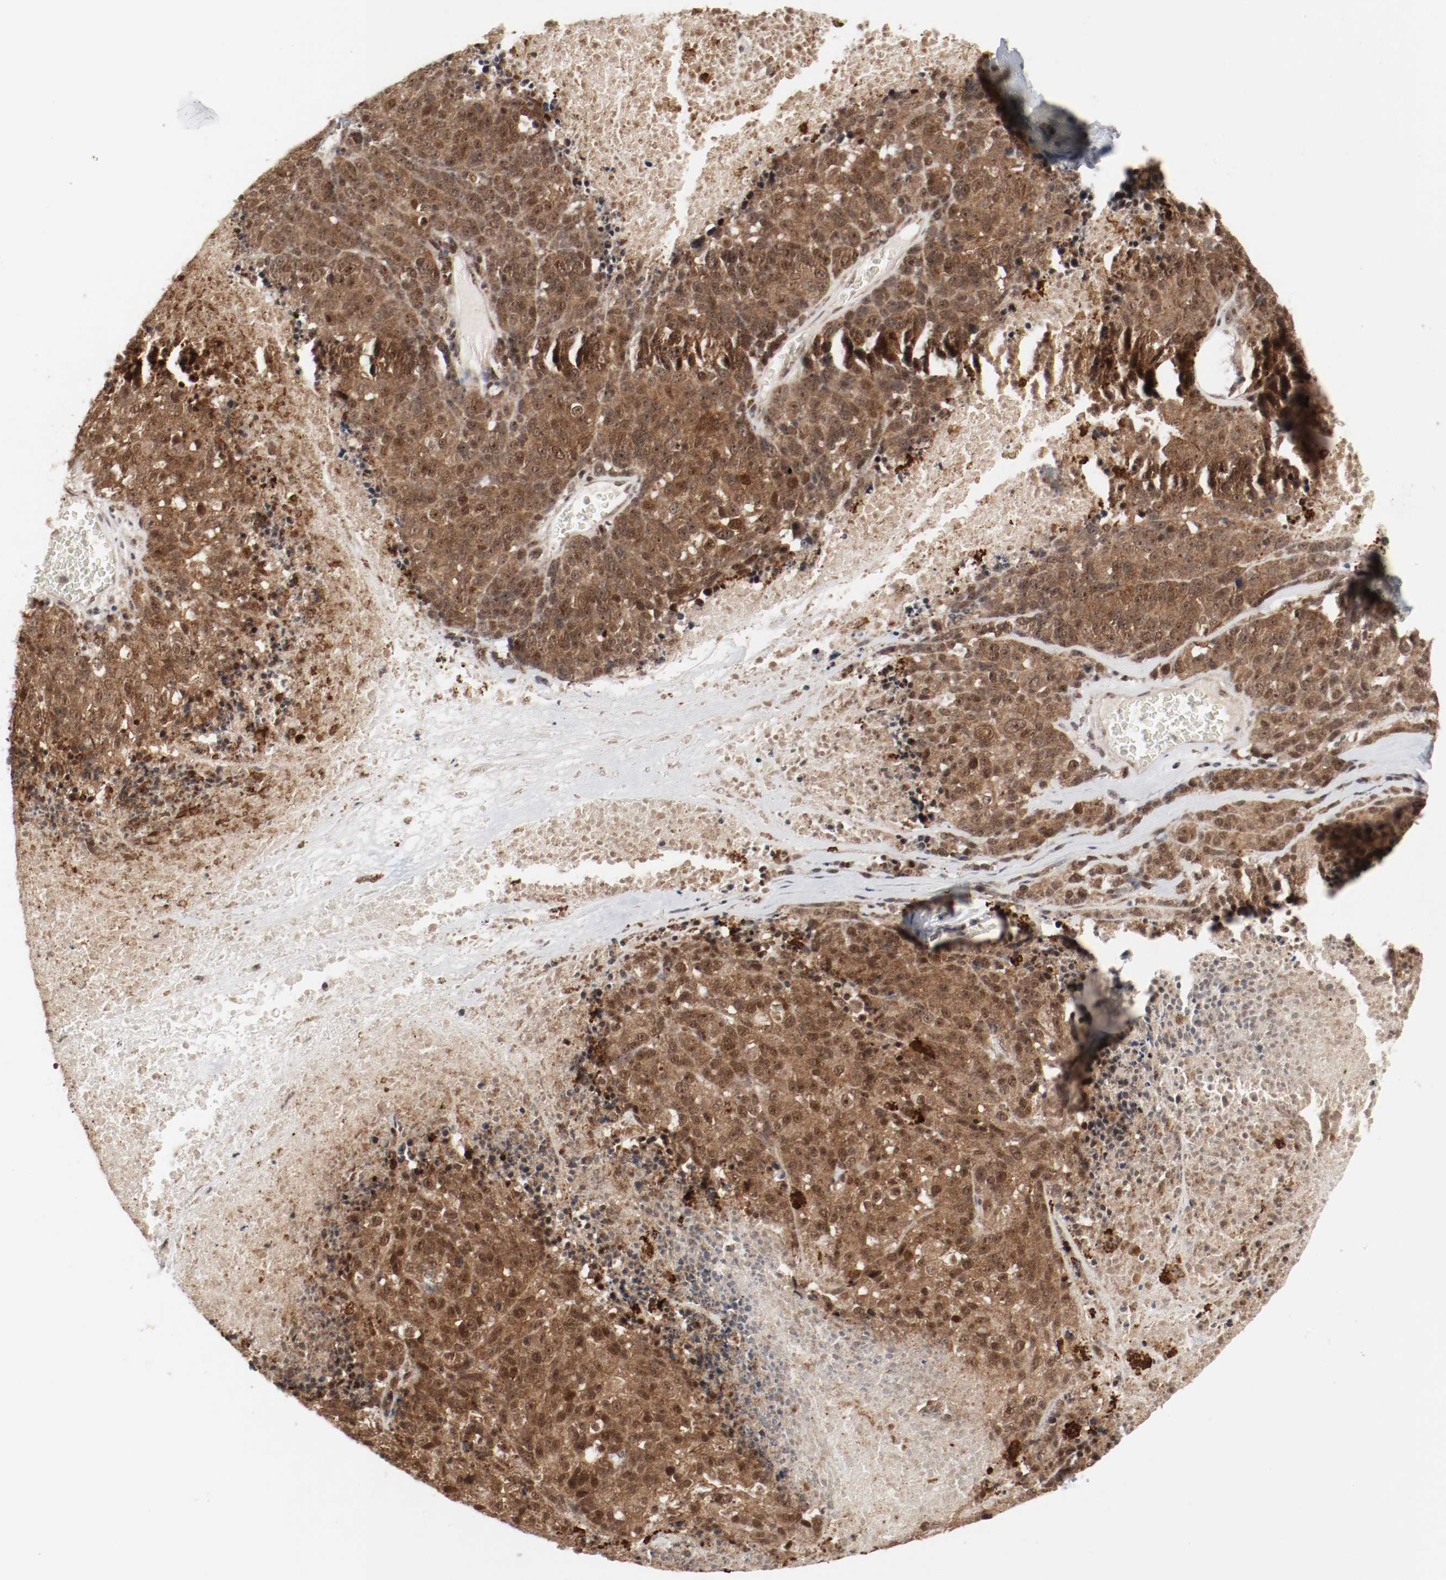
{"staining": {"intensity": "moderate", "quantity": ">75%", "location": "cytoplasmic/membranous,nuclear"}, "tissue": "melanoma", "cell_type": "Tumor cells", "image_type": "cancer", "snomed": [{"axis": "morphology", "description": "Malignant melanoma, Metastatic site"}, {"axis": "topography", "description": "Cerebral cortex"}], "caption": "Moderate cytoplasmic/membranous and nuclear staining is appreciated in approximately >75% of tumor cells in malignant melanoma (metastatic site).", "gene": "CSNK2B", "patient": {"sex": "female", "age": 52}}